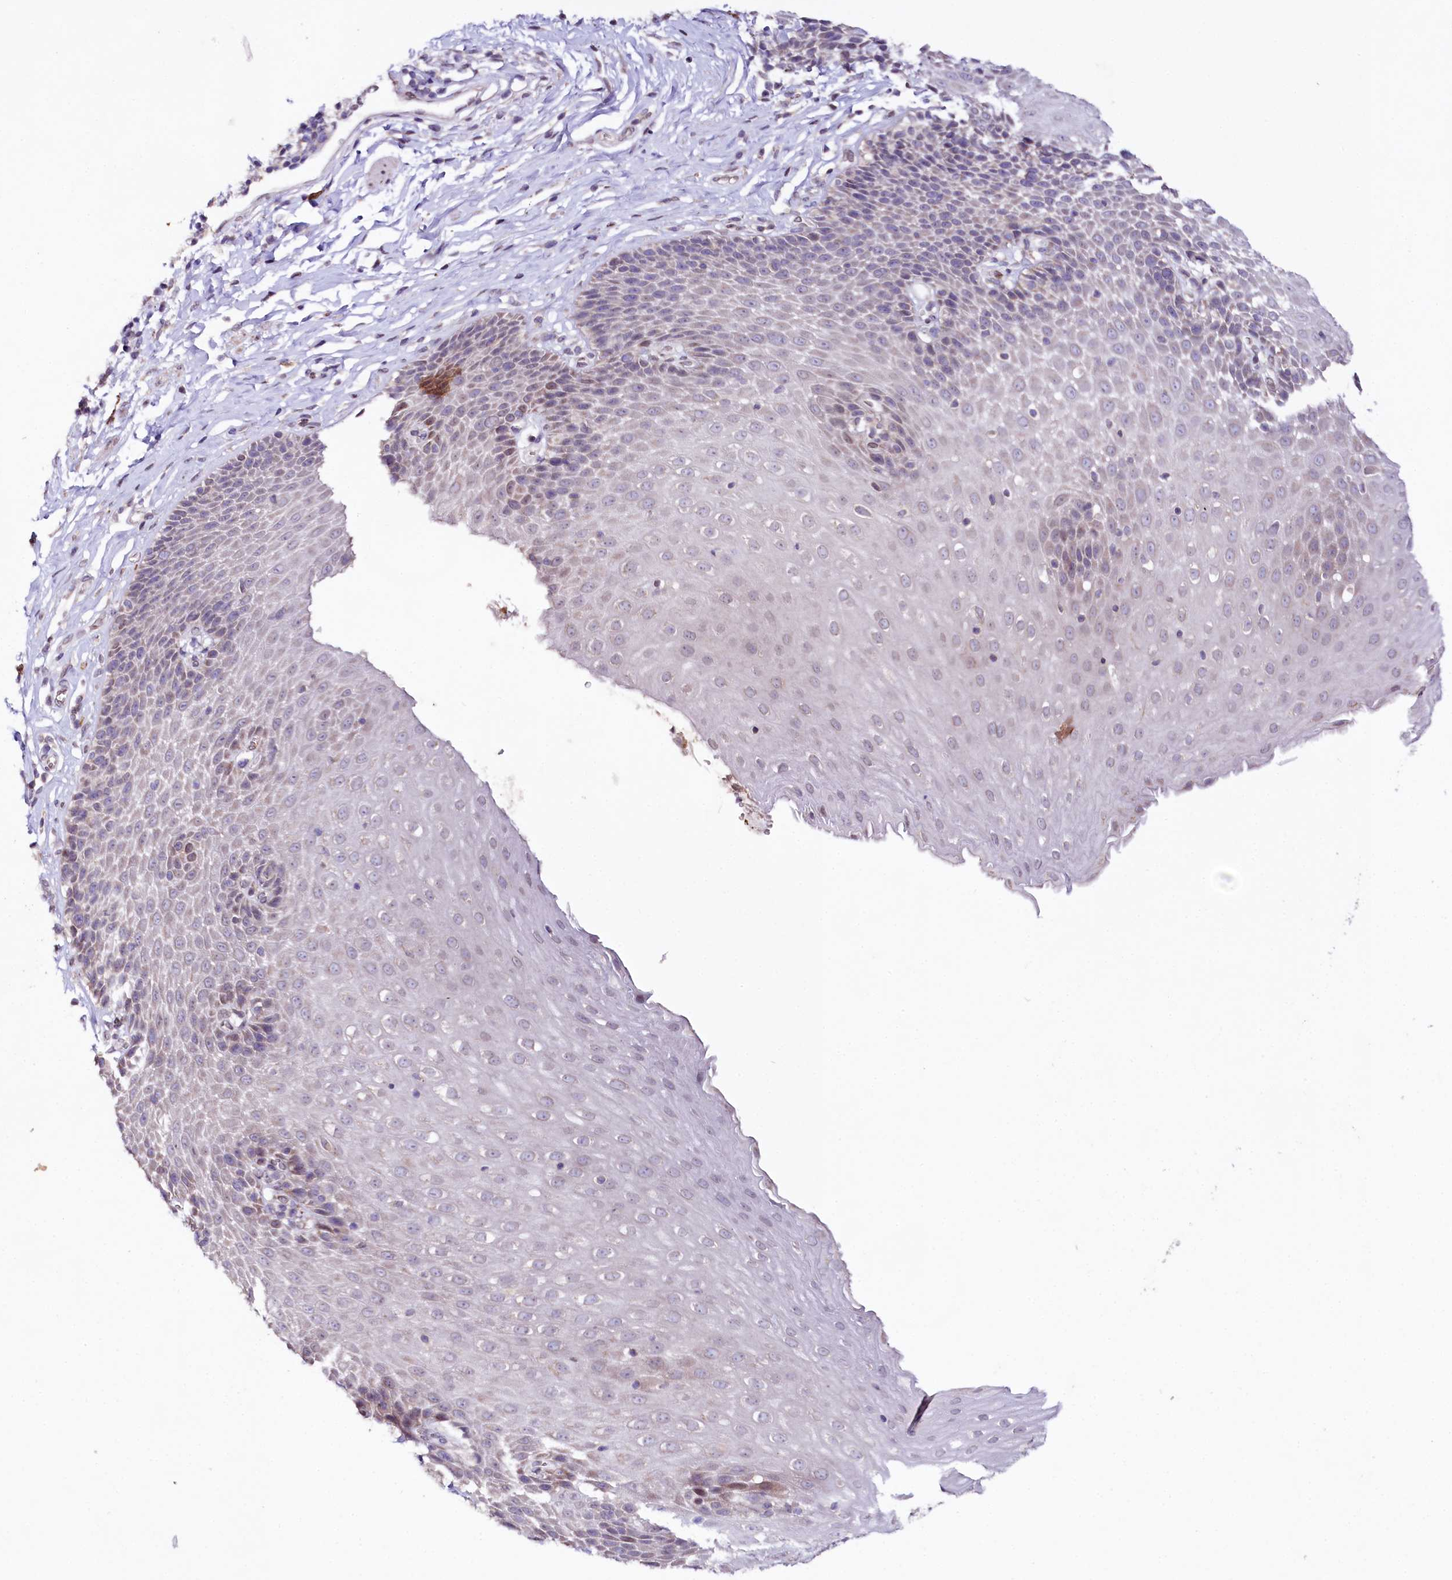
{"staining": {"intensity": "moderate", "quantity": "<25%", "location": "nuclear"}, "tissue": "esophagus", "cell_type": "Squamous epithelial cells", "image_type": "normal", "snomed": [{"axis": "morphology", "description": "Normal tissue, NOS"}, {"axis": "topography", "description": "Esophagus"}], "caption": "Esophagus was stained to show a protein in brown. There is low levels of moderate nuclear staining in about <25% of squamous epithelial cells. (brown staining indicates protein expression, while blue staining denotes nuclei).", "gene": "ZNF226", "patient": {"sex": "female", "age": 61}}